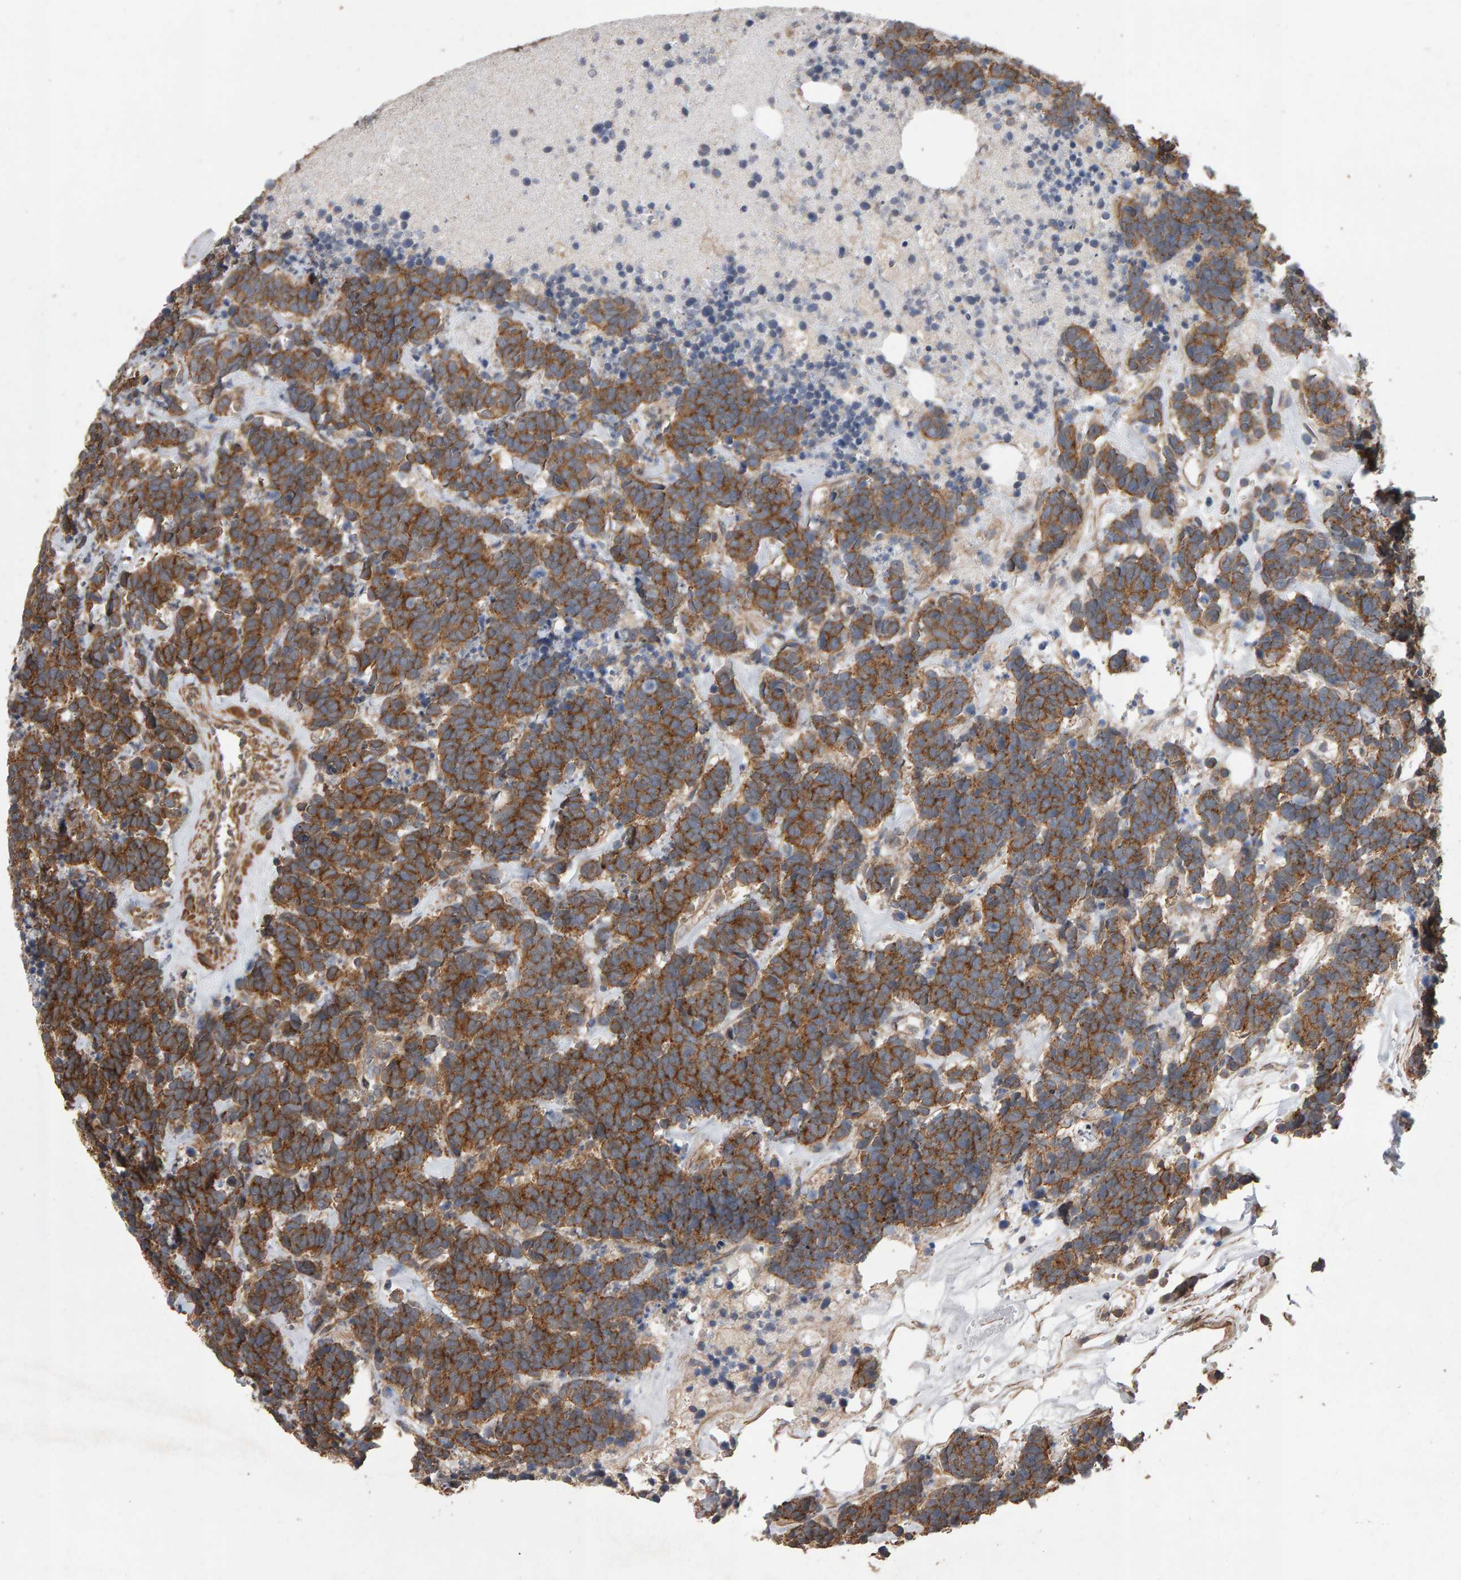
{"staining": {"intensity": "strong", "quantity": ">75%", "location": "cytoplasmic/membranous"}, "tissue": "carcinoid", "cell_type": "Tumor cells", "image_type": "cancer", "snomed": [{"axis": "morphology", "description": "Carcinoma, NOS"}, {"axis": "morphology", "description": "Carcinoid, malignant, NOS"}, {"axis": "topography", "description": "Urinary bladder"}], "caption": "Human carcinoma stained with a brown dye exhibits strong cytoplasmic/membranous positive positivity in approximately >75% of tumor cells.", "gene": "SCRIB", "patient": {"sex": "male", "age": 57}}